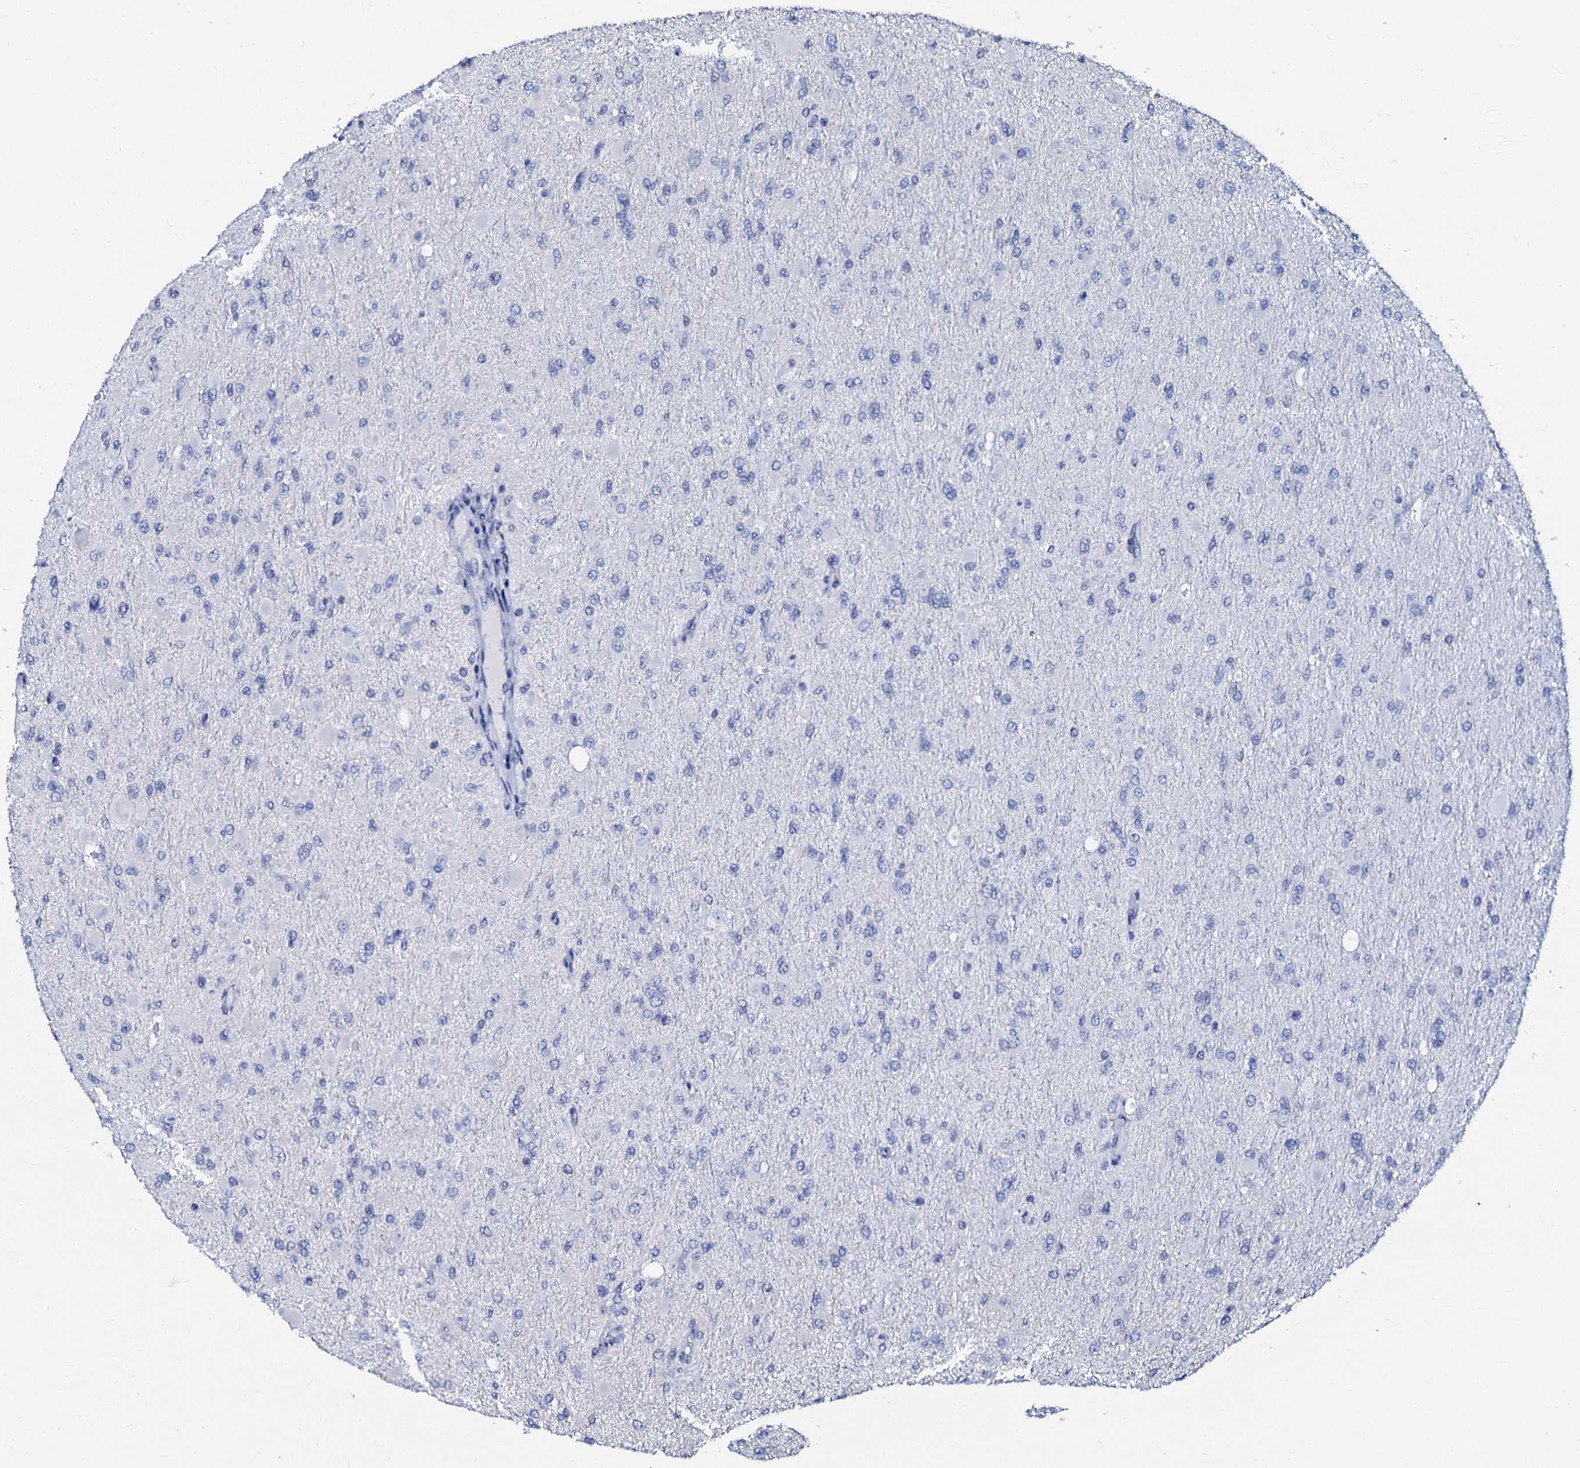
{"staining": {"intensity": "negative", "quantity": "none", "location": "none"}, "tissue": "glioma", "cell_type": "Tumor cells", "image_type": "cancer", "snomed": [{"axis": "morphology", "description": "Glioma, malignant, High grade"}, {"axis": "topography", "description": "Cerebral cortex"}], "caption": "This is a micrograph of IHC staining of glioma, which shows no staining in tumor cells. The staining was performed using DAB to visualize the protein expression in brown, while the nuclei were stained in blue with hematoxylin (Magnification: 20x).", "gene": "SLC37A4", "patient": {"sex": "female", "age": 36}}